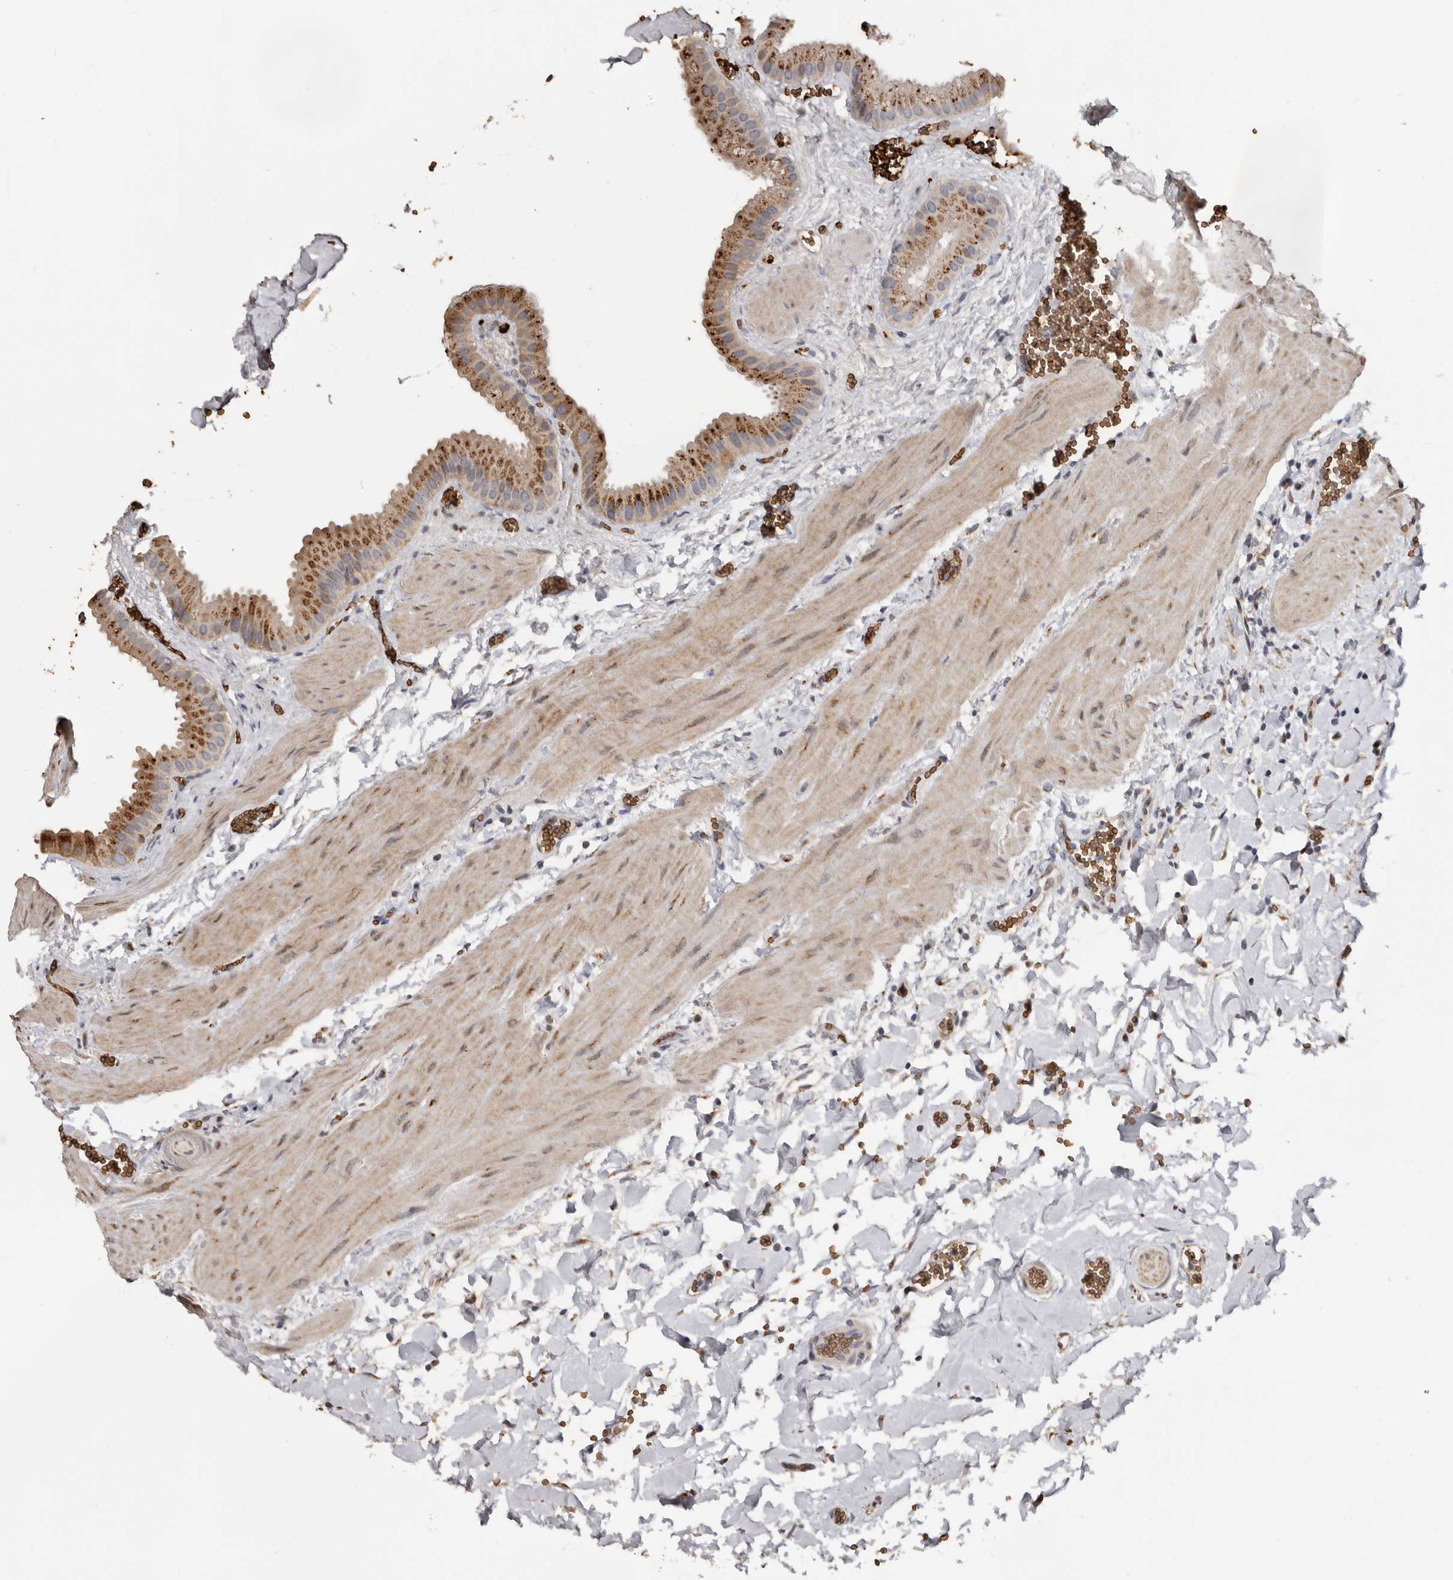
{"staining": {"intensity": "moderate", "quantity": ">75%", "location": "cytoplasmic/membranous"}, "tissue": "gallbladder", "cell_type": "Glandular cells", "image_type": "normal", "snomed": [{"axis": "morphology", "description": "Normal tissue, NOS"}, {"axis": "topography", "description": "Gallbladder"}], "caption": "IHC histopathology image of unremarkable gallbladder stained for a protein (brown), which shows medium levels of moderate cytoplasmic/membranous expression in about >75% of glandular cells.", "gene": "ENTREP1", "patient": {"sex": "male", "age": 55}}